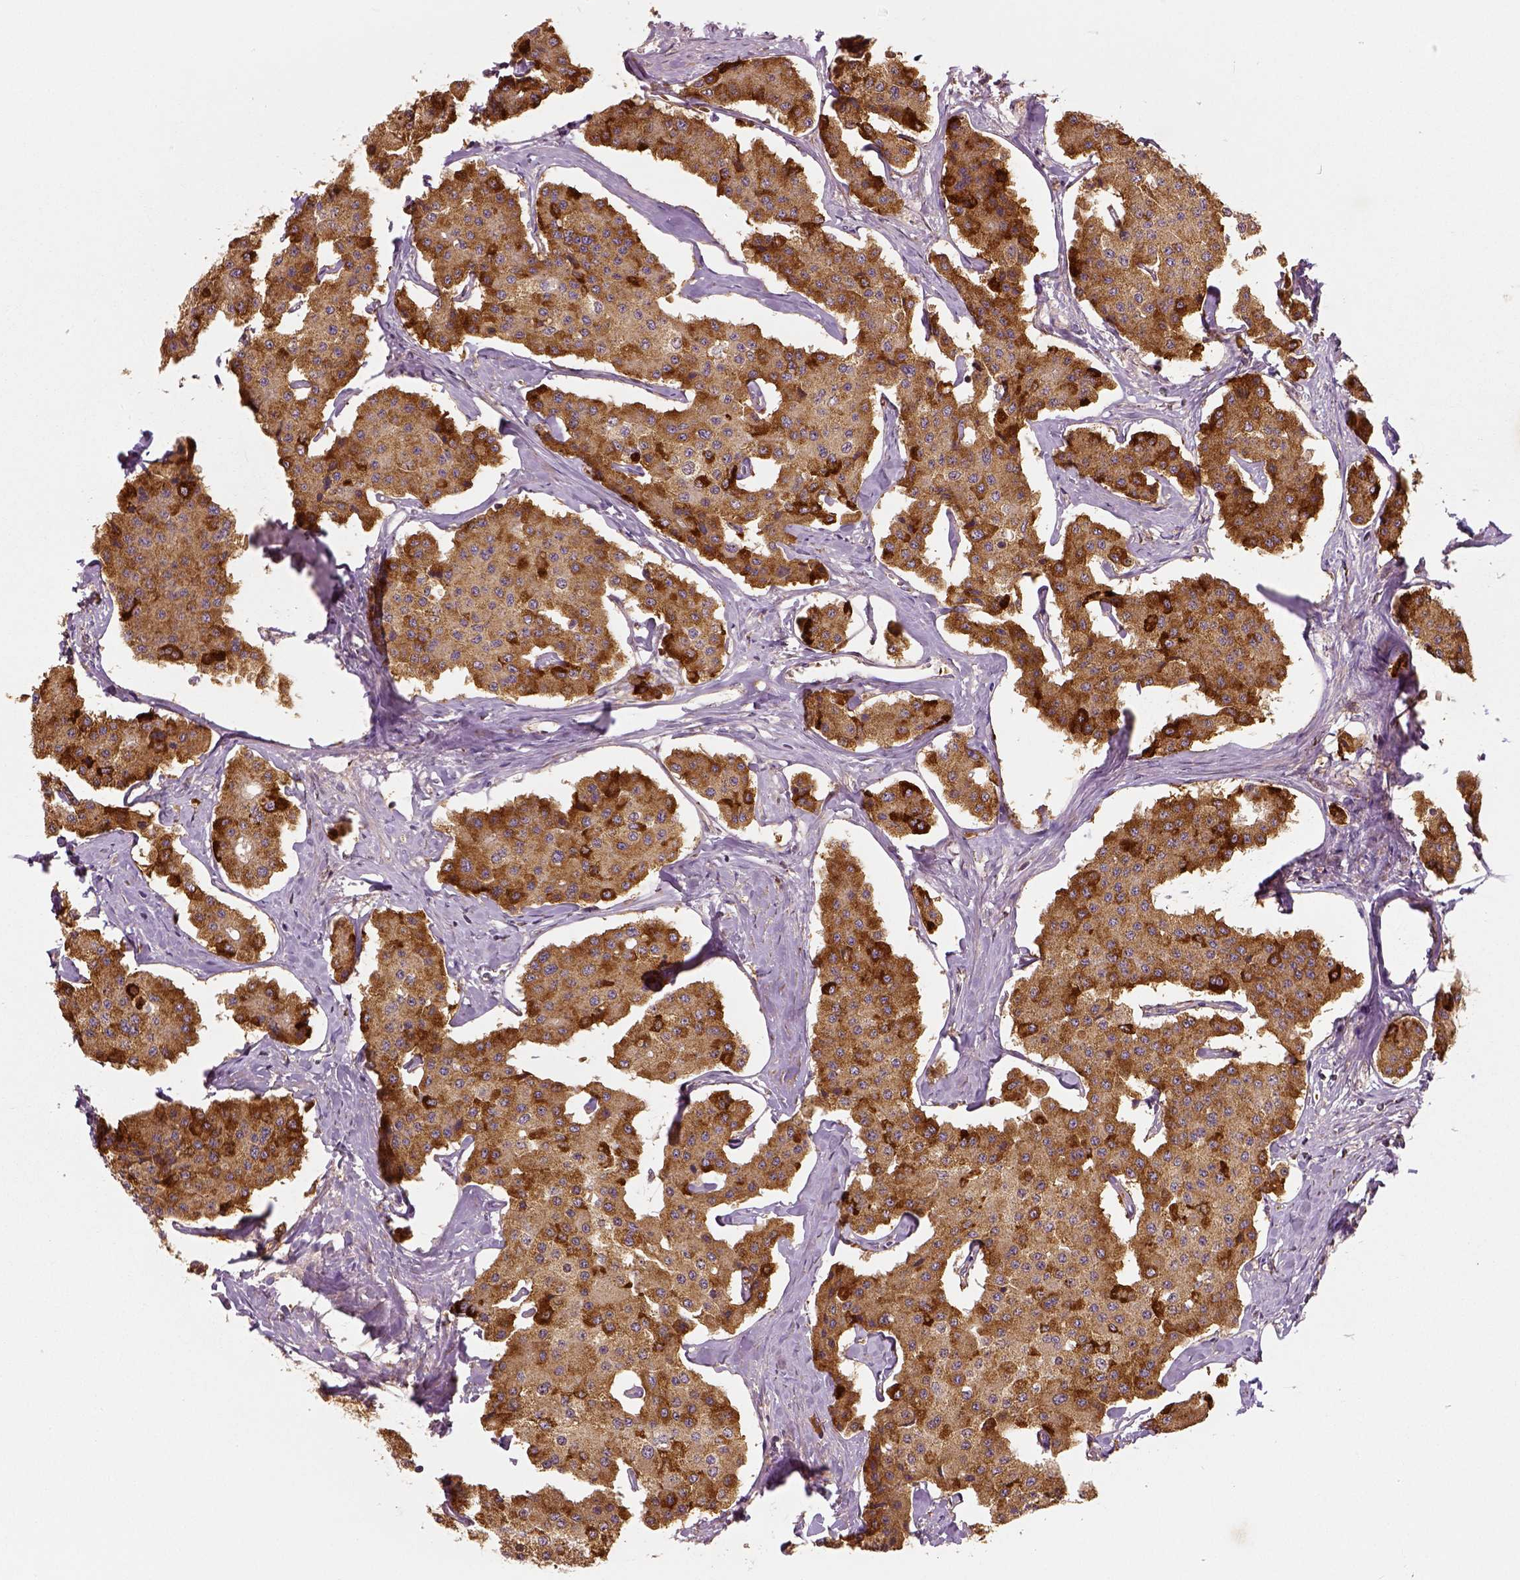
{"staining": {"intensity": "moderate", "quantity": ">75%", "location": "cytoplasmic/membranous"}, "tissue": "carcinoid", "cell_type": "Tumor cells", "image_type": "cancer", "snomed": [{"axis": "morphology", "description": "Carcinoid, malignant, NOS"}, {"axis": "topography", "description": "Small intestine"}], "caption": "A histopathology image of human malignant carcinoid stained for a protein displays moderate cytoplasmic/membranous brown staining in tumor cells.", "gene": "PGAM5", "patient": {"sex": "female", "age": 65}}